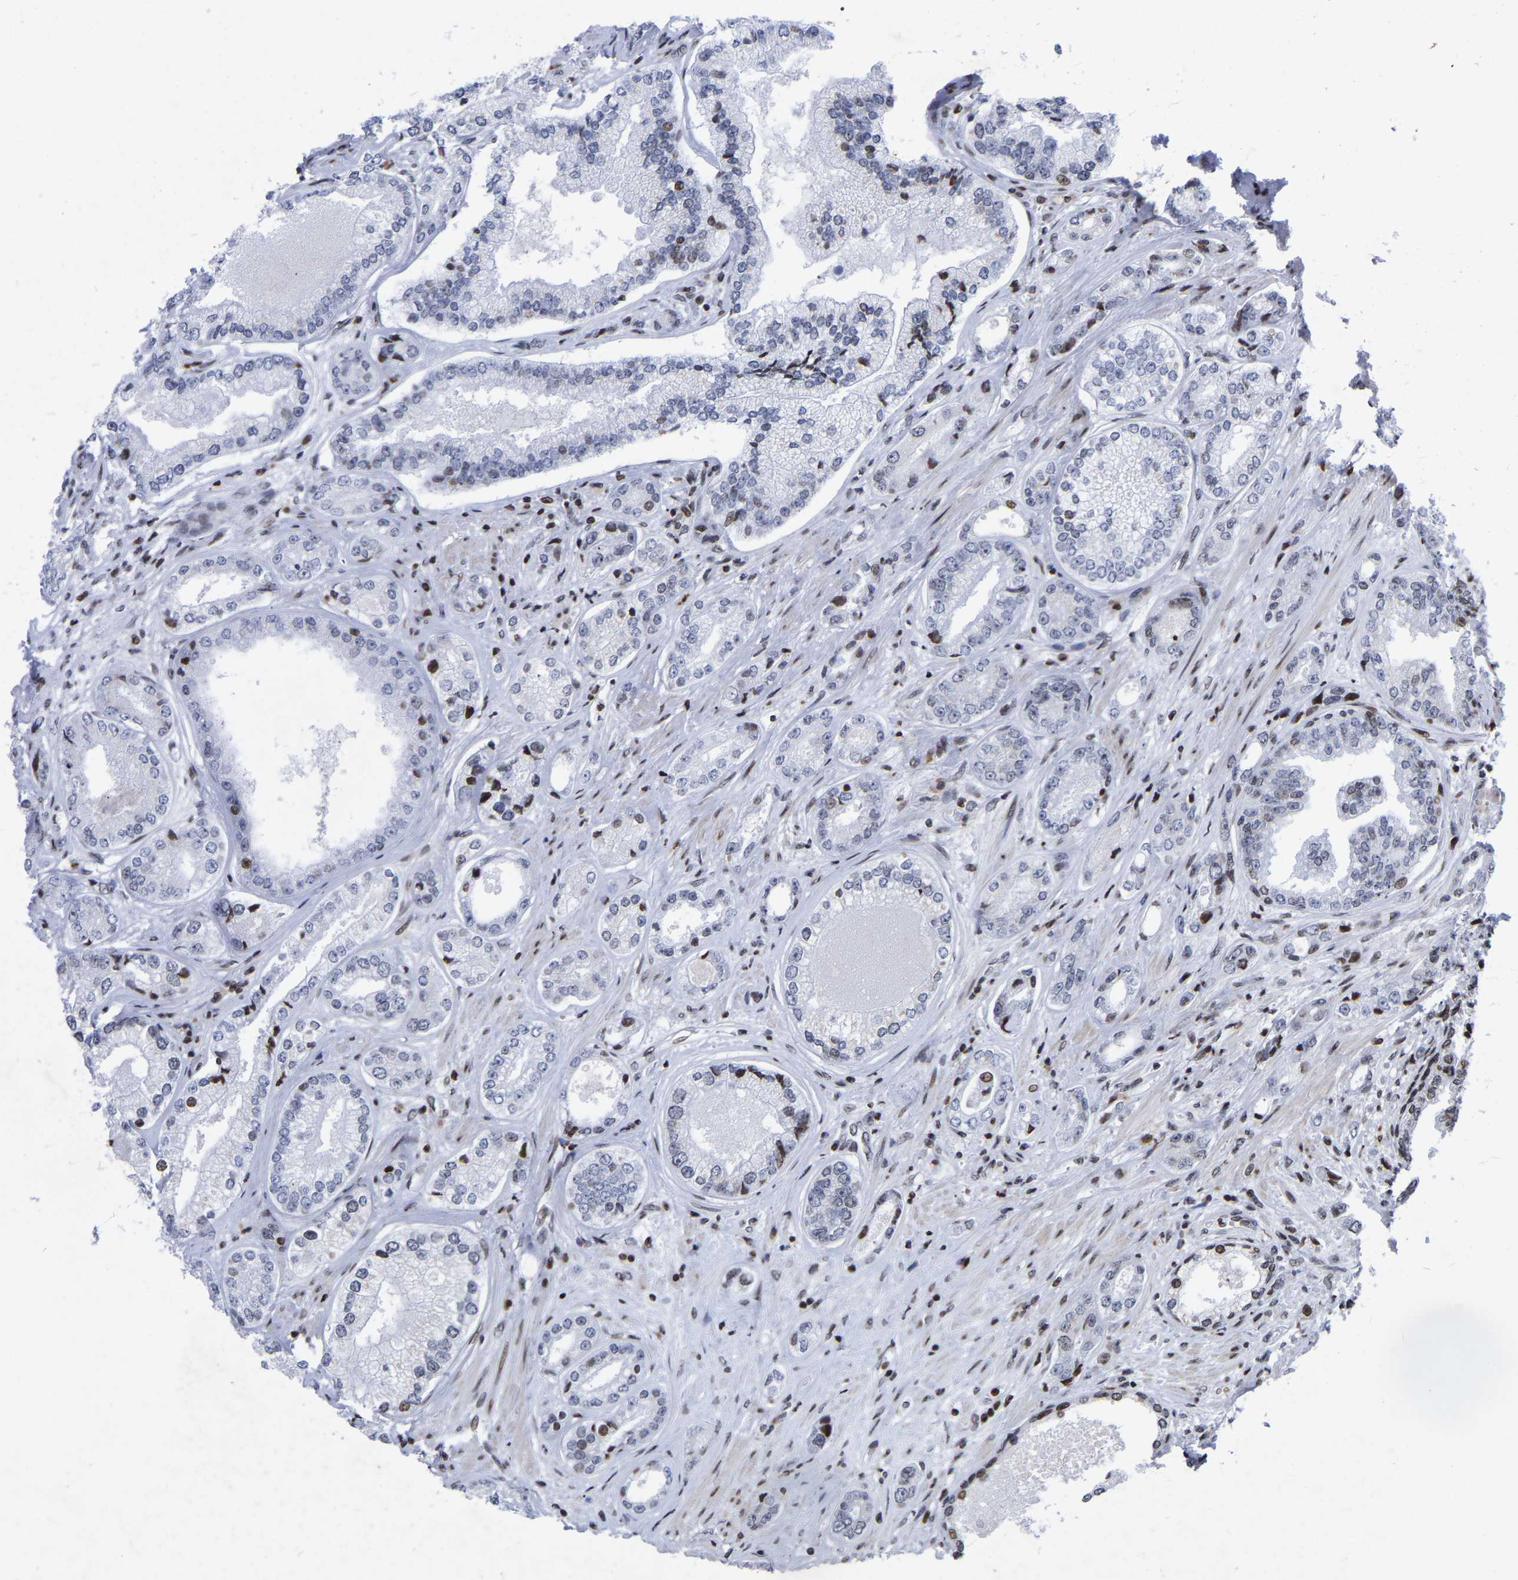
{"staining": {"intensity": "negative", "quantity": "none", "location": "none"}, "tissue": "prostate cancer", "cell_type": "Tumor cells", "image_type": "cancer", "snomed": [{"axis": "morphology", "description": "Adenocarcinoma, High grade"}, {"axis": "topography", "description": "Prostate"}], "caption": "There is no significant expression in tumor cells of prostate cancer (adenocarcinoma (high-grade)). (DAB IHC with hematoxylin counter stain).", "gene": "PRCC", "patient": {"sex": "male", "age": 61}}